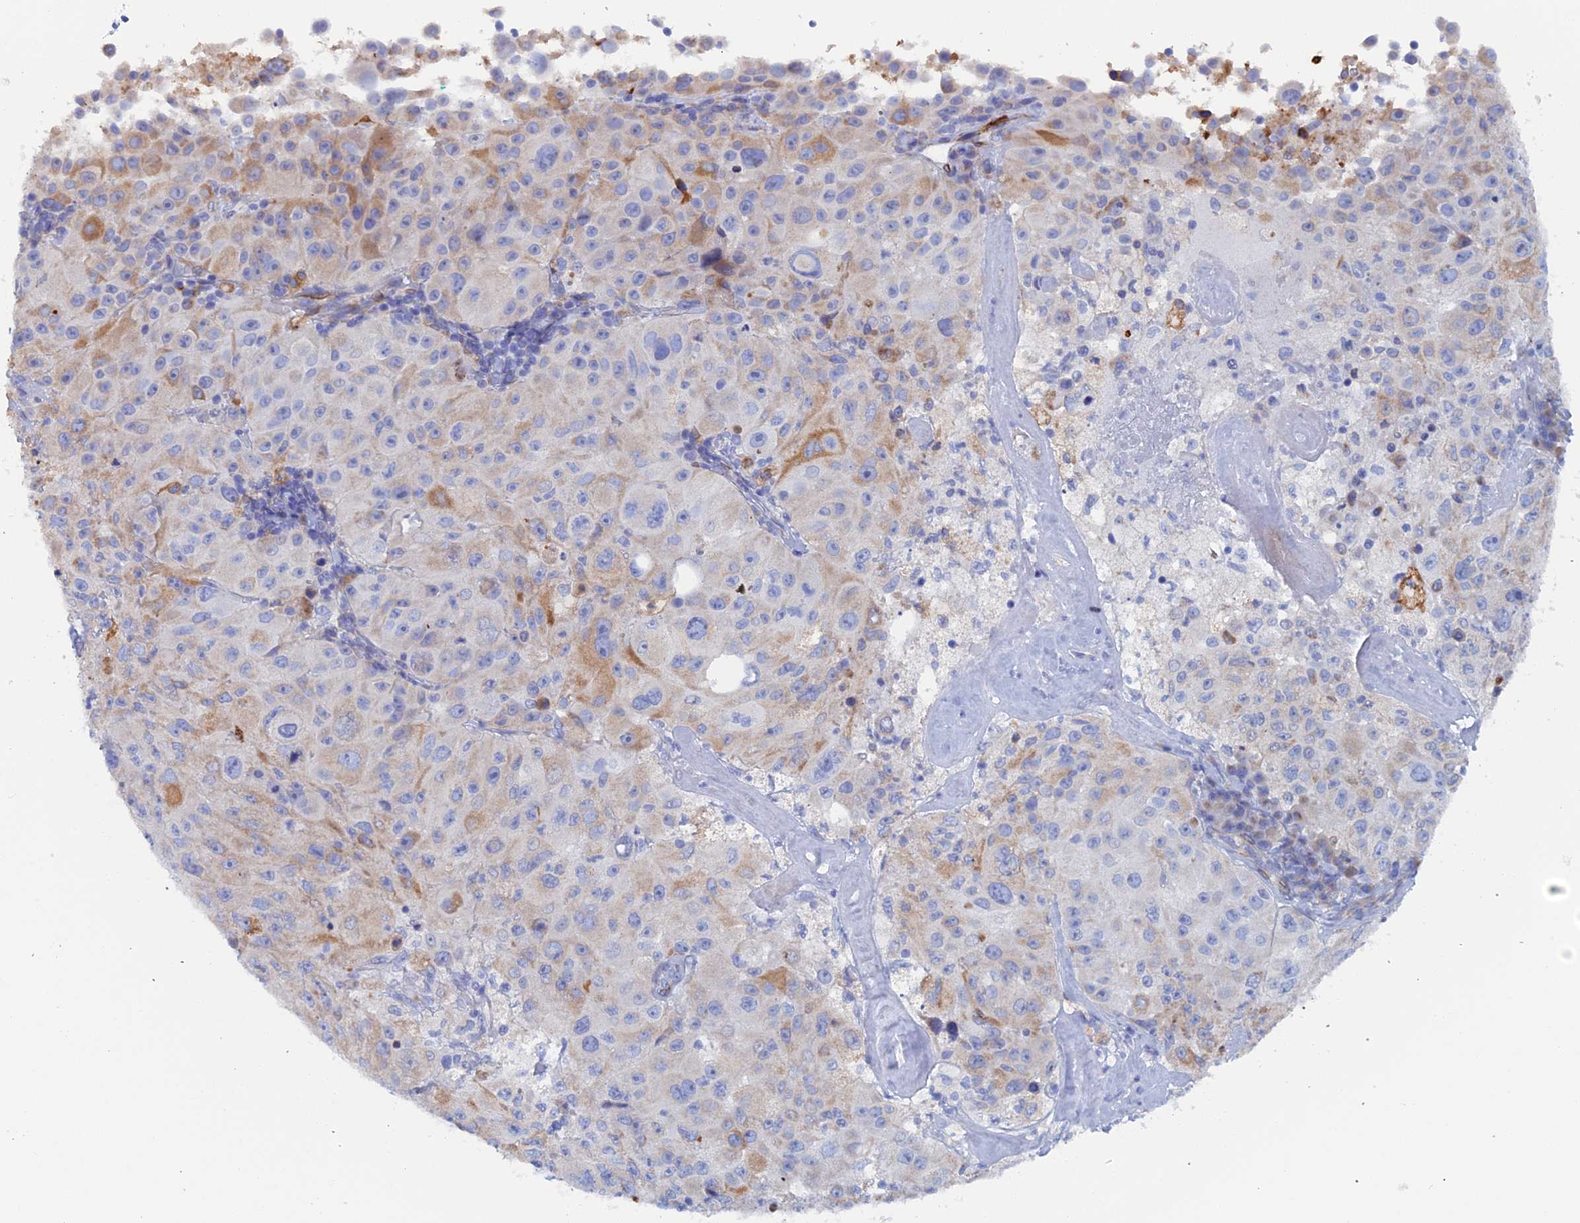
{"staining": {"intensity": "moderate", "quantity": "<25%", "location": "cytoplasmic/membranous"}, "tissue": "melanoma", "cell_type": "Tumor cells", "image_type": "cancer", "snomed": [{"axis": "morphology", "description": "Malignant melanoma, Metastatic site"}, {"axis": "topography", "description": "Lymph node"}], "caption": "An image of human melanoma stained for a protein displays moderate cytoplasmic/membranous brown staining in tumor cells.", "gene": "COG7", "patient": {"sex": "male", "age": 62}}